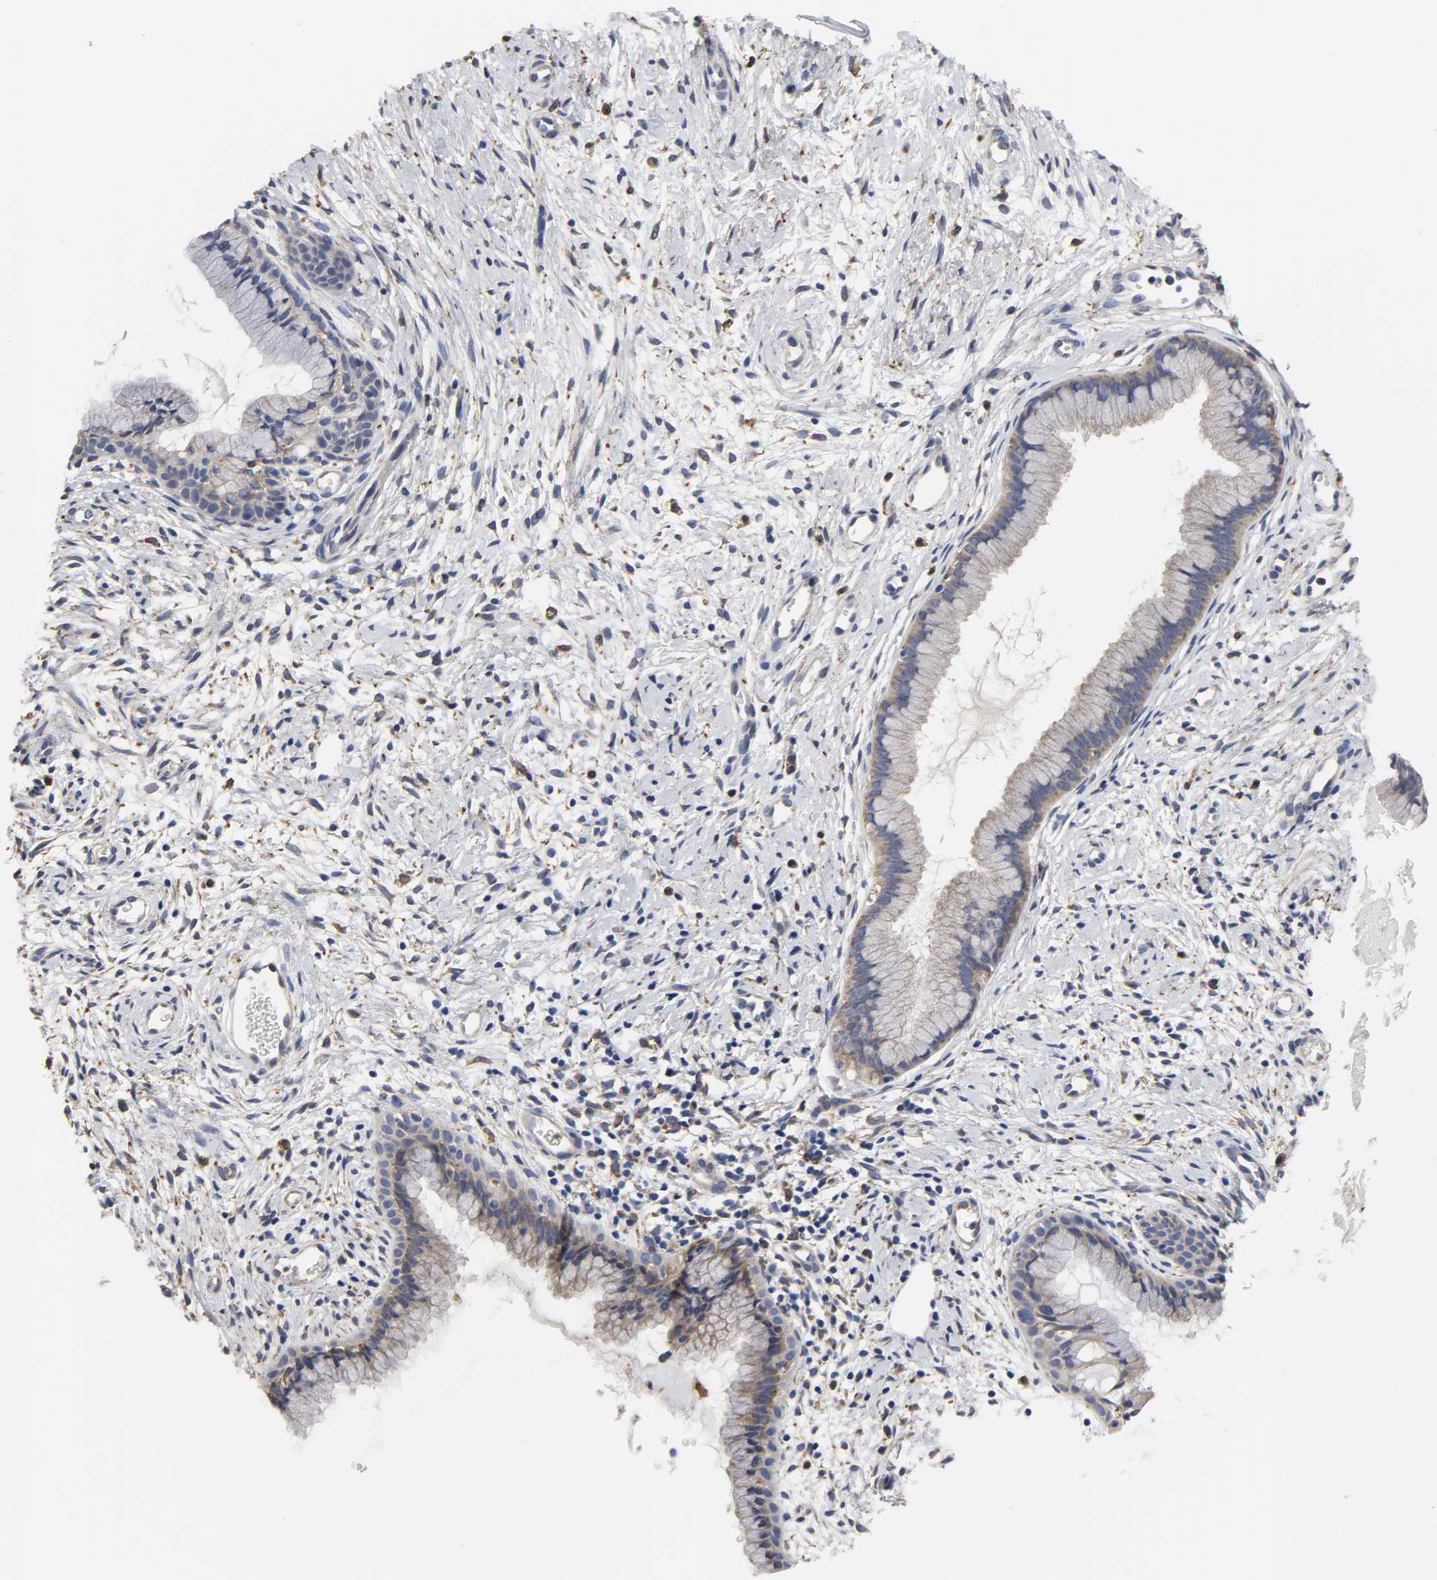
{"staining": {"intensity": "weak", "quantity": "25%-75%", "location": "cytoplasmic/membranous"}, "tissue": "cervix", "cell_type": "Glandular cells", "image_type": "normal", "snomed": [{"axis": "morphology", "description": "Normal tissue, NOS"}, {"axis": "topography", "description": "Cervix"}], "caption": "DAB immunohistochemical staining of unremarkable human cervix exhibits weak cytoplasmic/membranous protein expression in approximately 25%-75% of glandular cells.", "gene": "HCK", "patient": {"sex": "female", "age": 39}}